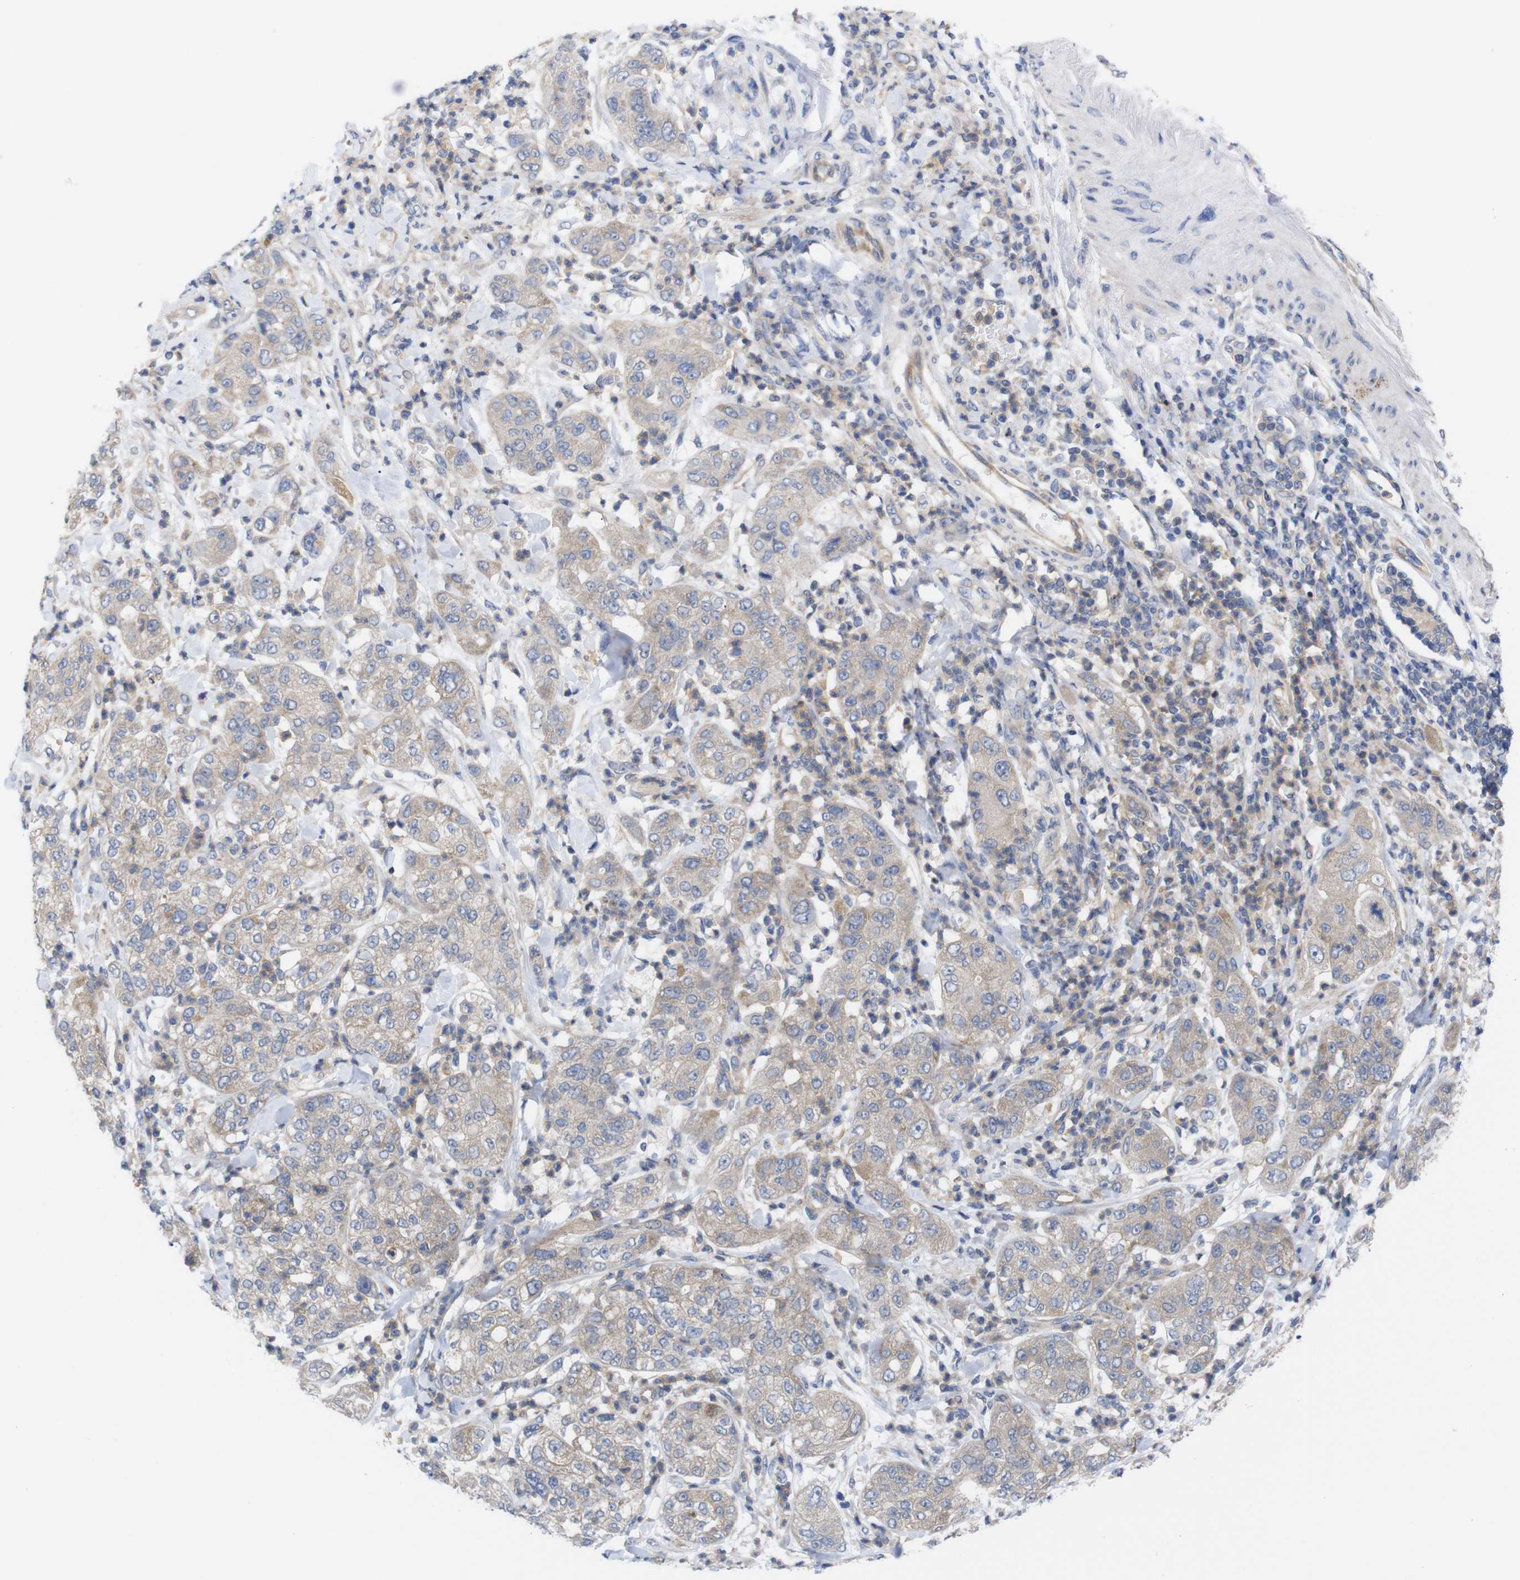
{"staining": {"intensity": "weak", "quantity": ">75%", "location": "cytoplasmic/membranous"}, "tissue": "pancreatic cancer", "cell_type": "Tumor cells", "image_type": "cancer", "snomed": [{"axis": "morphology", "description": "Adenocarcinoma, NOS"}, {"axis": "topography", "description": "Pancreas"}], "caption": "Weak cytoplasmic/membranous protein expression is present in approximately >75% of tumor cells in pancreatic cancer.", "gene": "USH1C", "patient": {"sex": "female", "age": 78}}